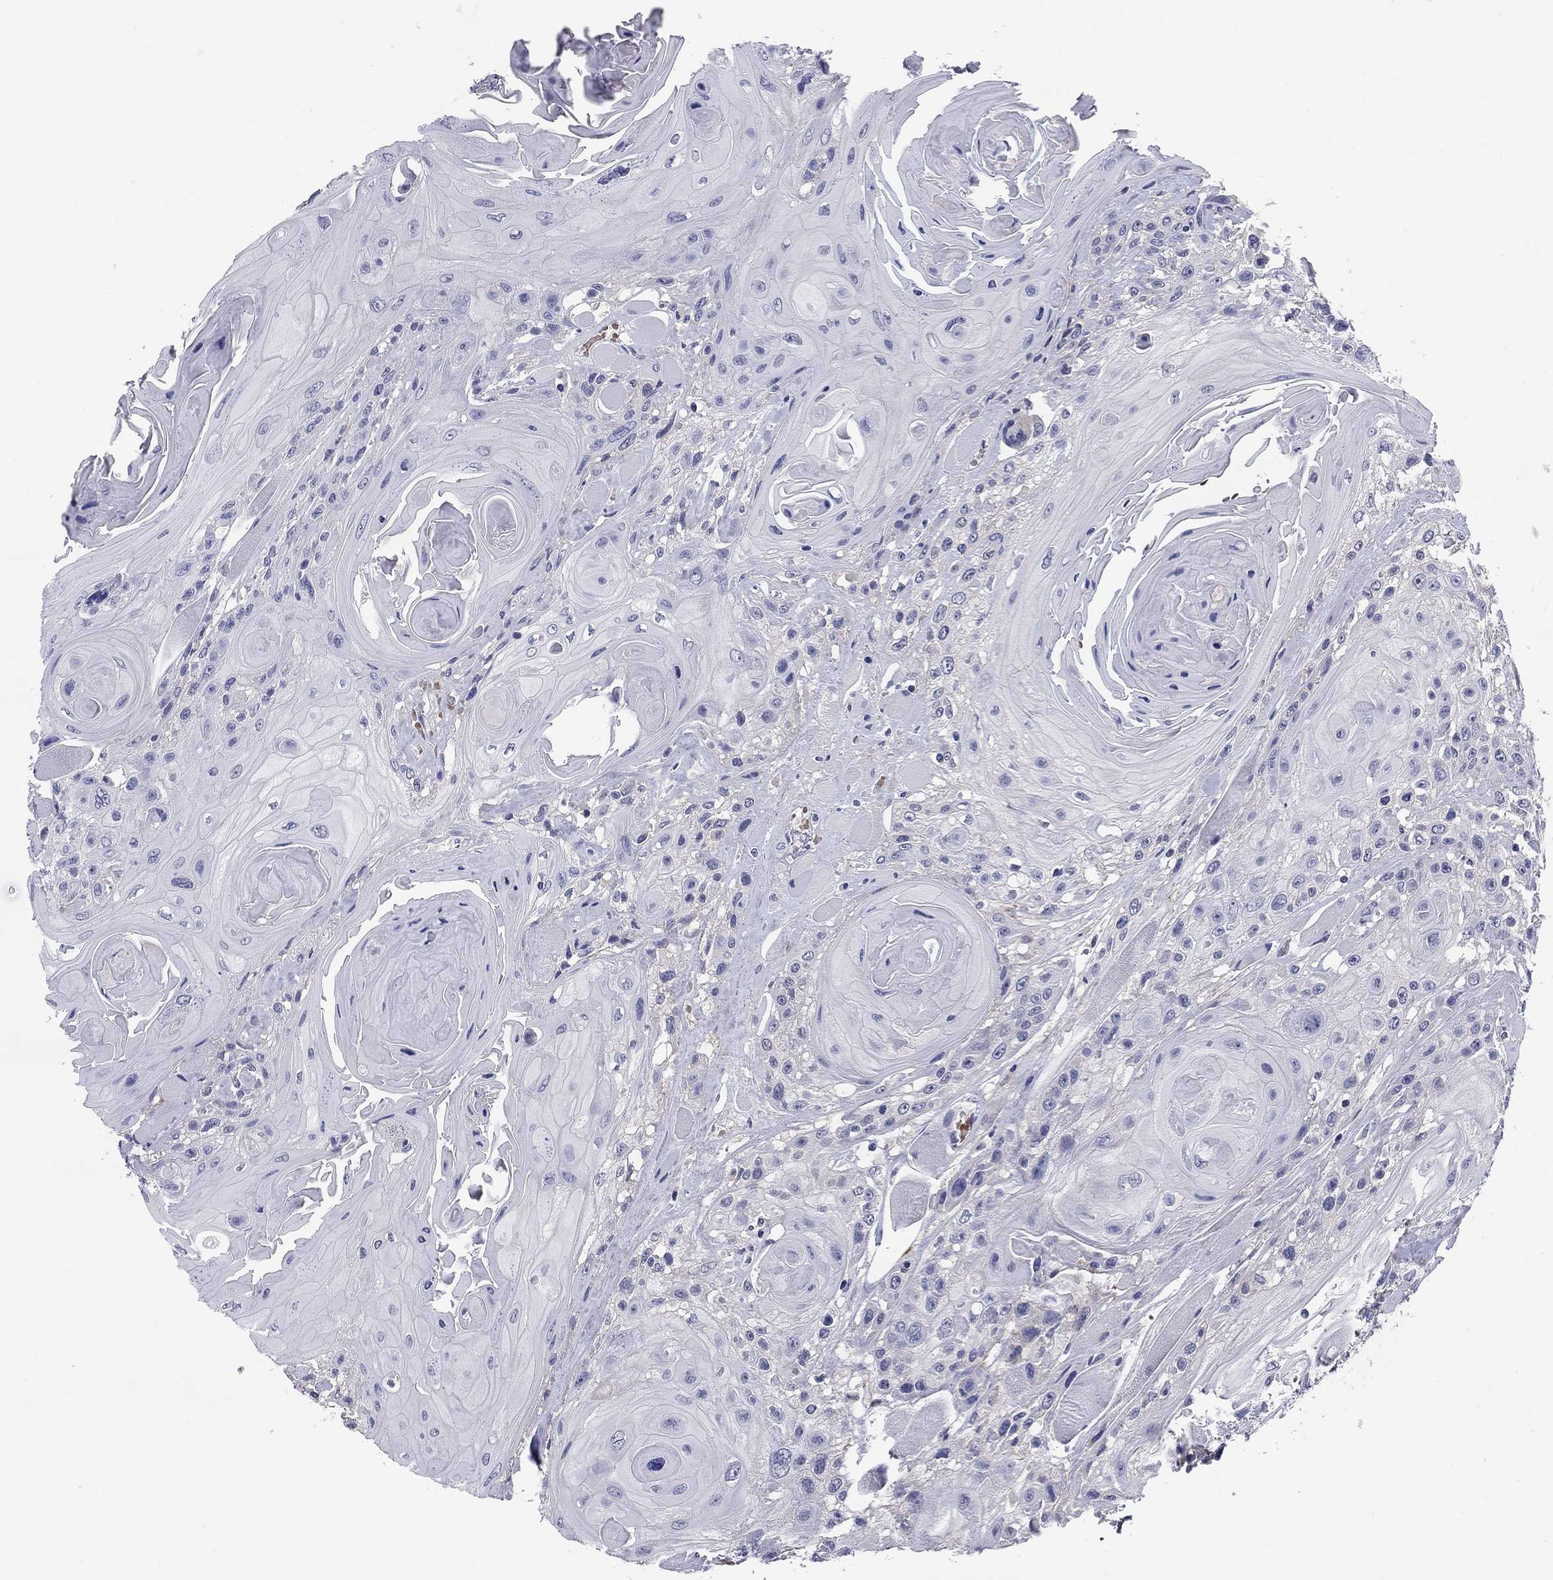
{"staining": {"intensity": "negative", "quantity": "none", "location": "none"}, "tissue": "head and neck cancer", "cell_type": "Tumor cells", "image_type": "cancer", "snomed": [{"axis": "morphology", "description": "Squamous cell carcinoma, NOS"}, {"axis": "topography", "description": "Head-Neck"}], "caption": "Tumor cells are negative for protein expression in human head and neck cancer.", "gene": "REXO5", "patient": {"sex": "female", "age": 59}}